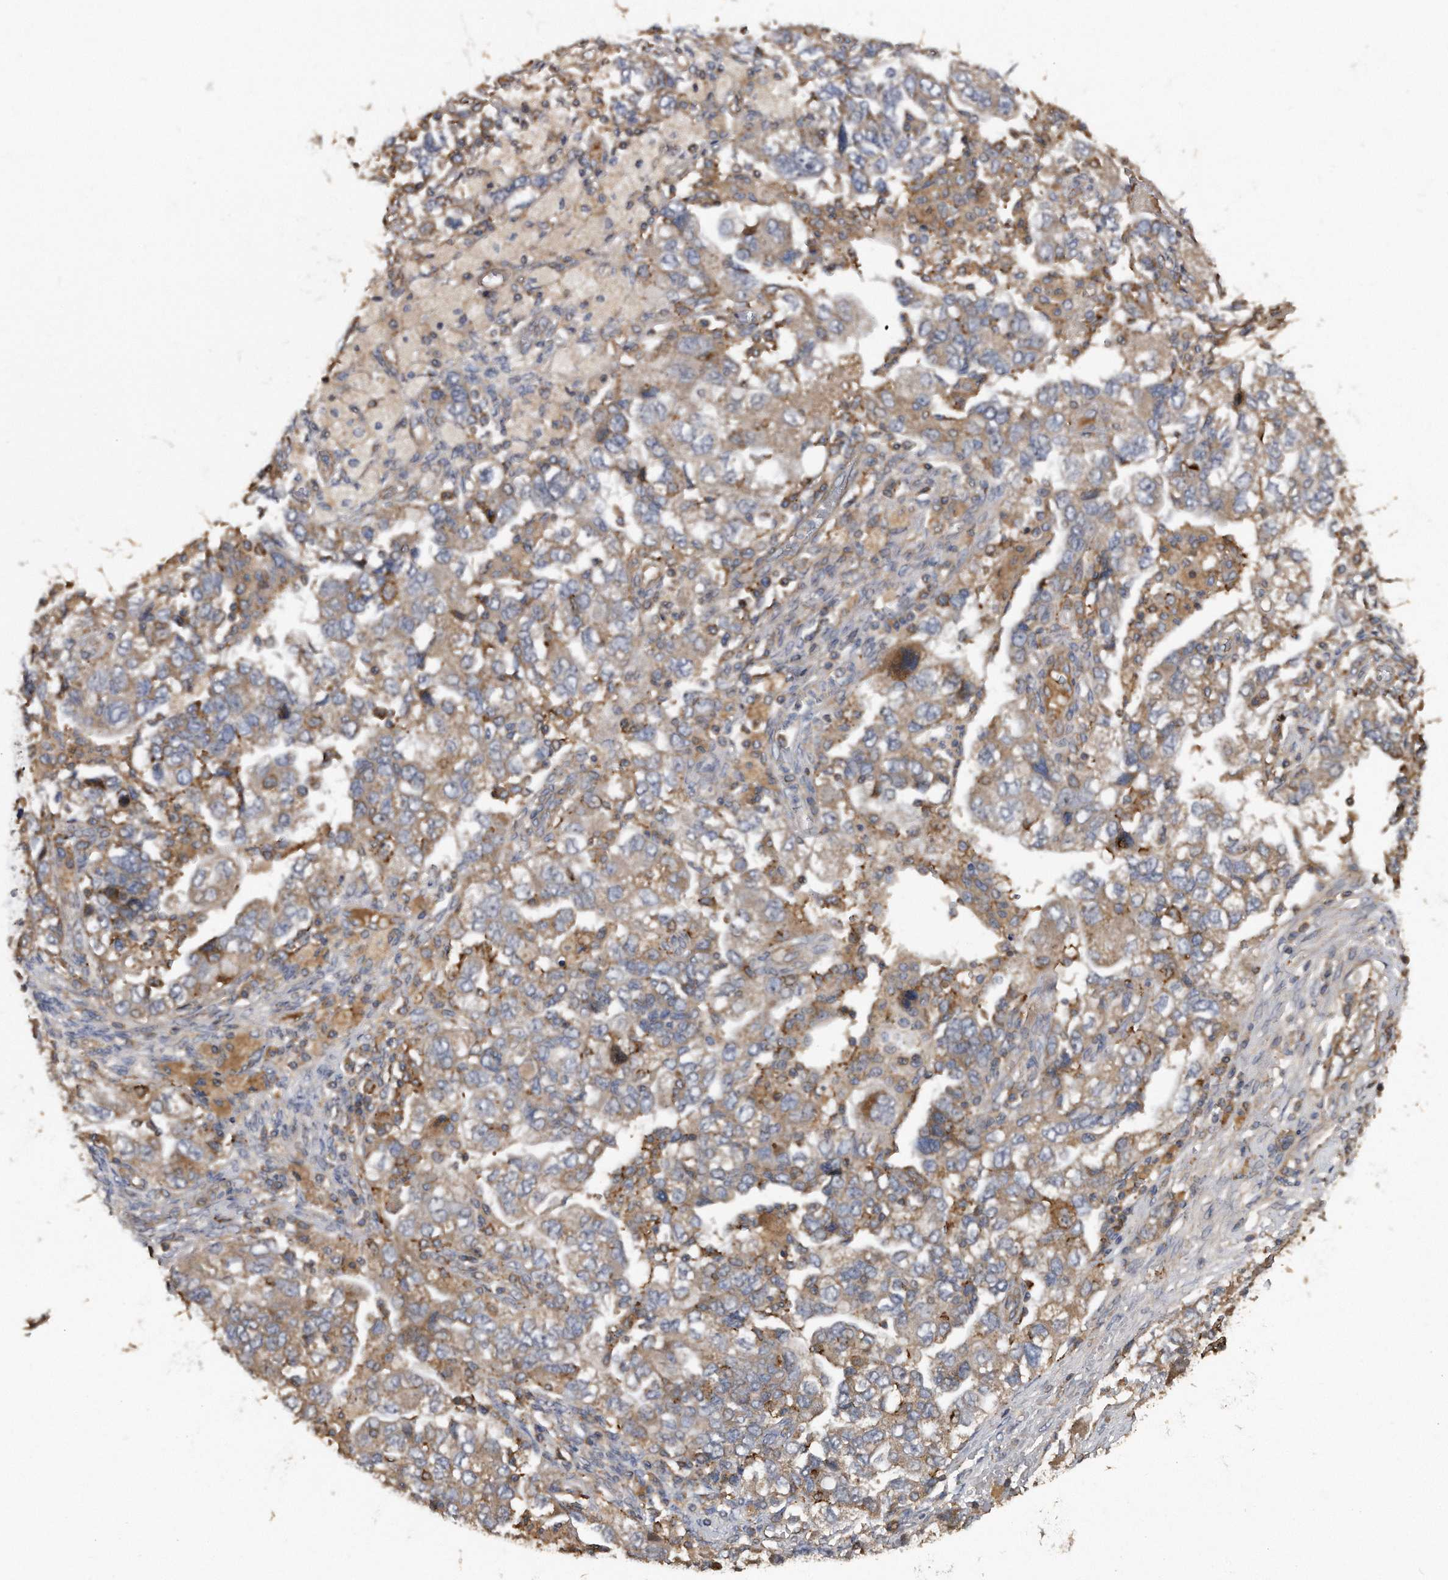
{"staining": {"intensity": "moderate", "quantity": ">75%", "location": "cytoplasmic/membranous"}, "tissue": "ovarian cancer", "cell_type": "Tumor cells", "image_type": "cancer", "snomed": [{"axis": "morphology", "description": "Carcinoma, NOS"}, {"axis": "morphology", "description": "Cystadenocarcinoma, serous, NOS"}, {"axis": "topography", "description": "Ovary"}], "caption": "An image of human carcinoma (ovarian) stained for a protein exhibits moderate cytoplasmic/membranous brown staining in tumor cells. (Brightfield microscopy of DAB IHC at high magnification).", "gene": "KCND3", "patient": {"sex": "female", "age": 69}}